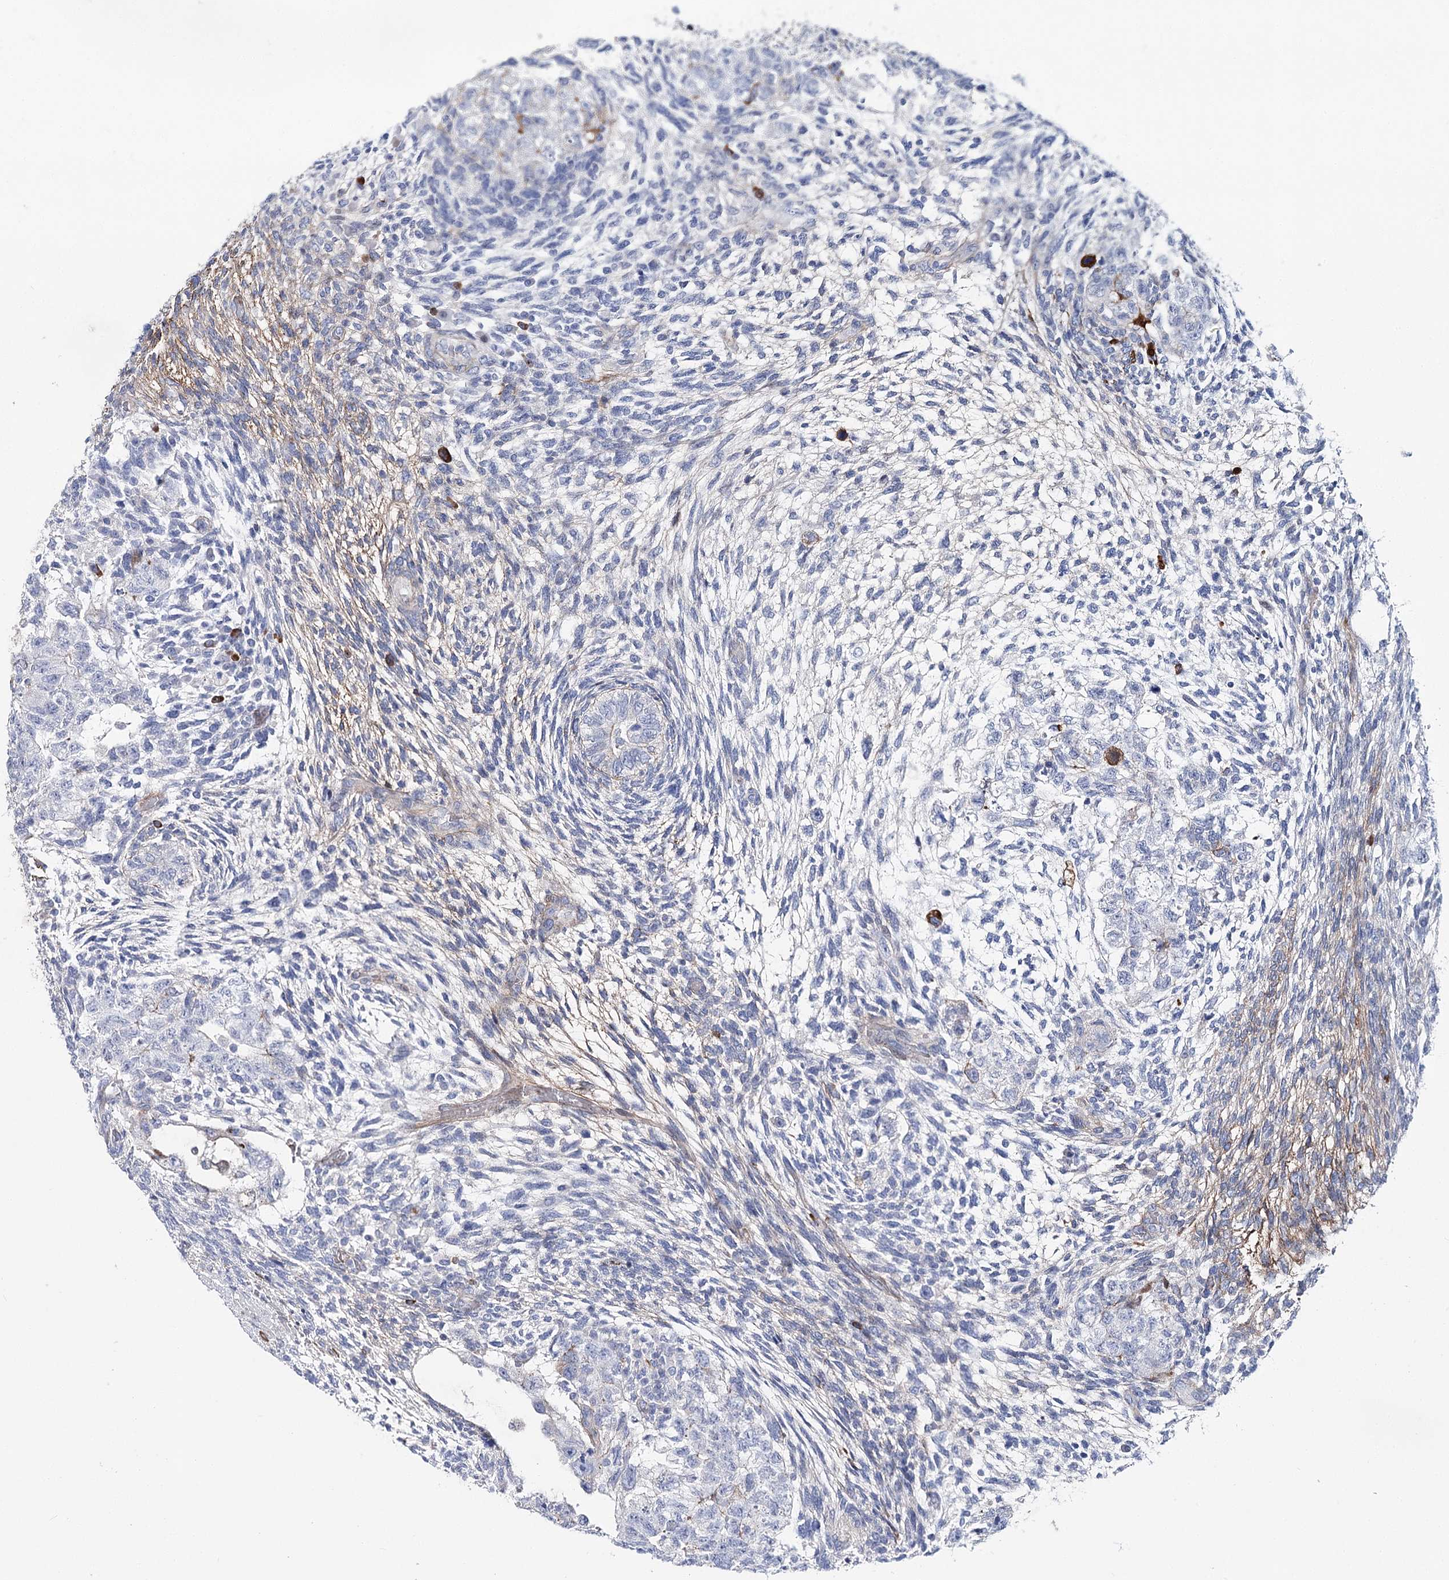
{"staining": {"intensity": "negative", "quantity": "none", "location": "none"}, "tissue": "testis cancer", "cell_type": "Tumor cells", "image_type": "cancer", "snomed": [{"axis": "morphology", "description": "Normal tissue, NOS"}, {"axis": "morphology", "description": "Carcinoma, Embryonal, NOS"}, {"axis": "topography", "description": "Testis"}], "caption": "Immunohistochemistry (IHC) micrograph of human embryonal carcinoma (testis) stained for a protein (brown), which displays no positivity in tumor cells. The staining was performed using DAB (3,3'-diaminobenzidine) to visualize the protein expression in brown, while the nuclei were stained in blue with hematoxylin (Magnification: 20x).", "gene": "ANKRD23", "patient": {"sex": "male", "age": 36}}